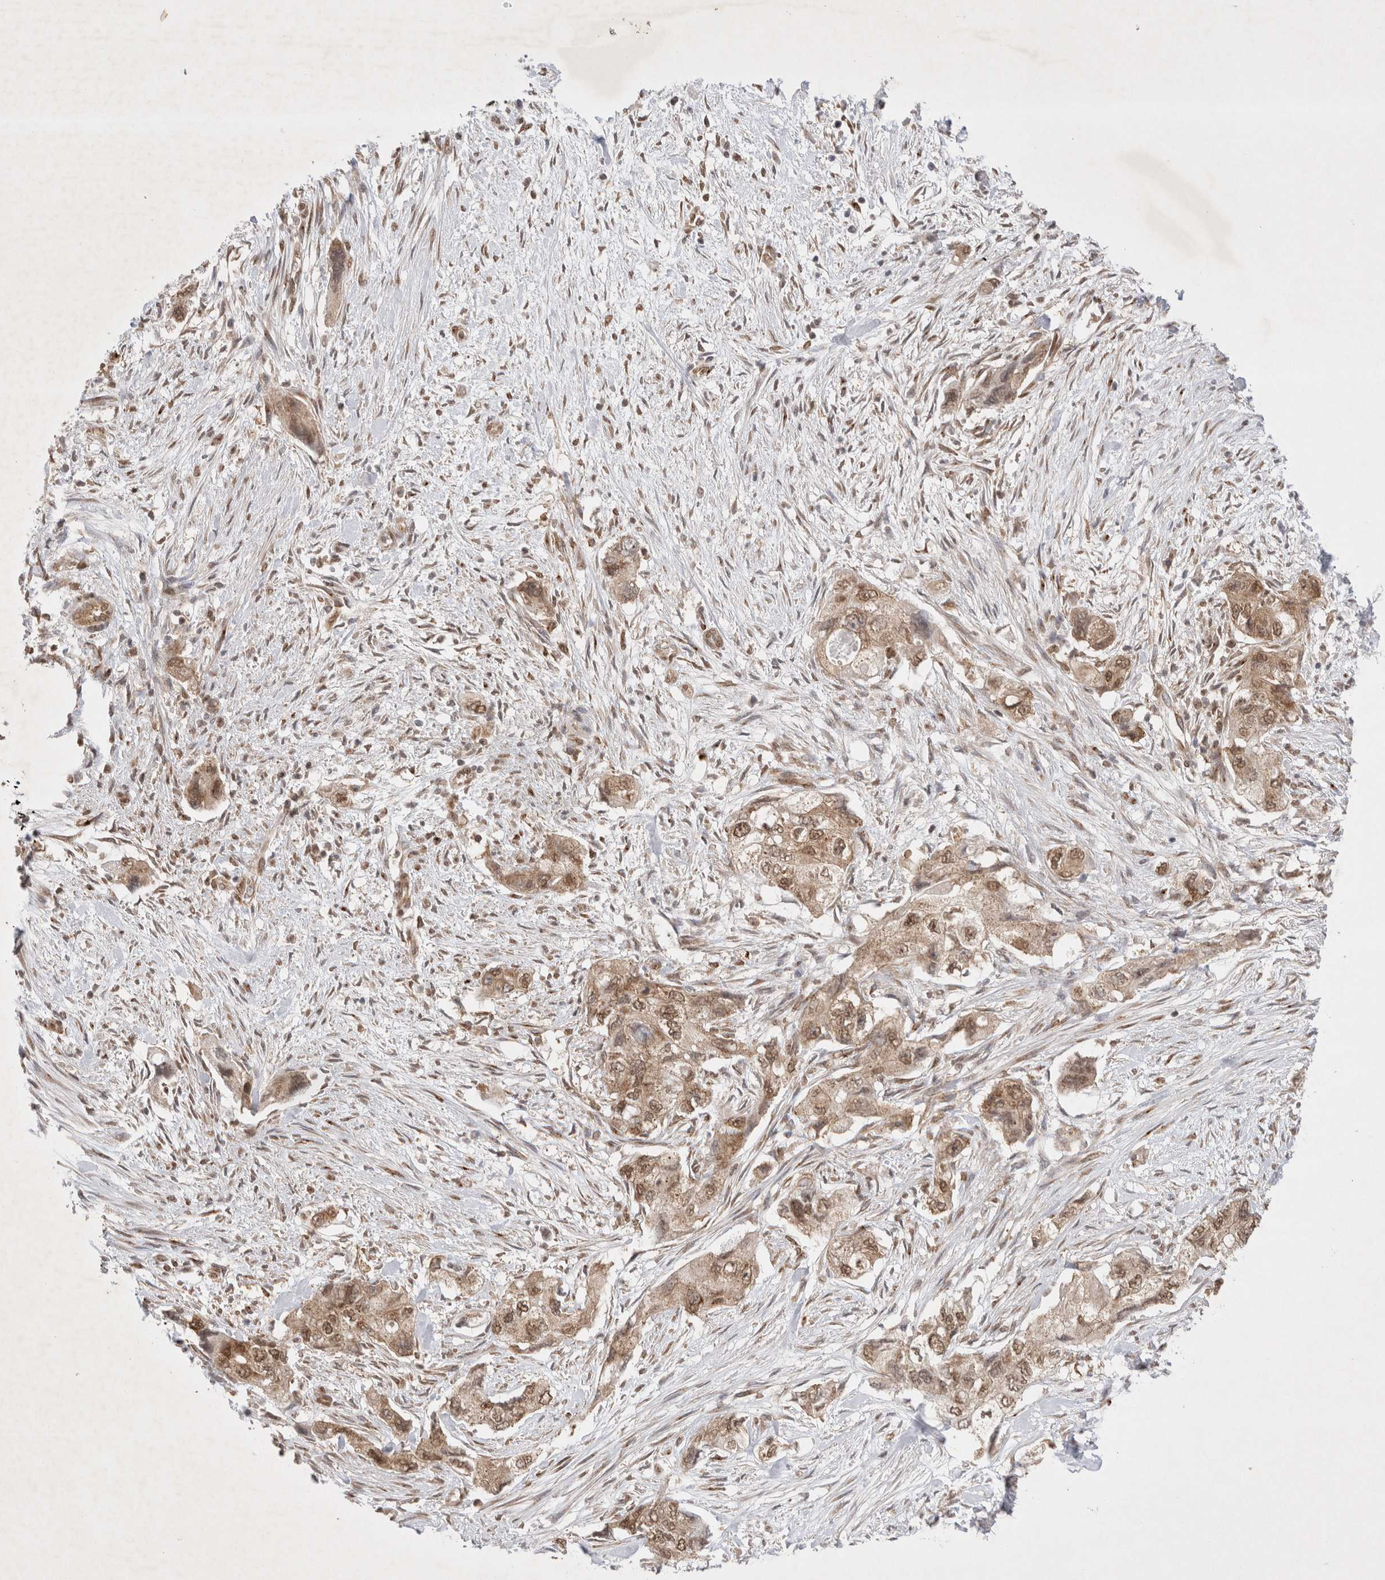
{"staining": {"intensity": "weak", "quantity": ">75%", "location": "cytoplasmic/membranous,nuclear"}, "tissue": "pancreatic cancer", "cell_type": "Tumor cells", "image_type": "cancer", "snomed": [{"axis": "morphology", "description": "Adenocarcinoma, NOS"}, {"axis": "topography", "description": "Pancreas"}], "caption": "Human pancreatic cancer (adenocarcinoma) stained for a protein (brown) demonstrates weak cytoplasmic/membranous and nuclear positive staining in about >75% of tumor cells.", "gene": "WIPF2", "patient": {"sex": "female", "age": 73}}